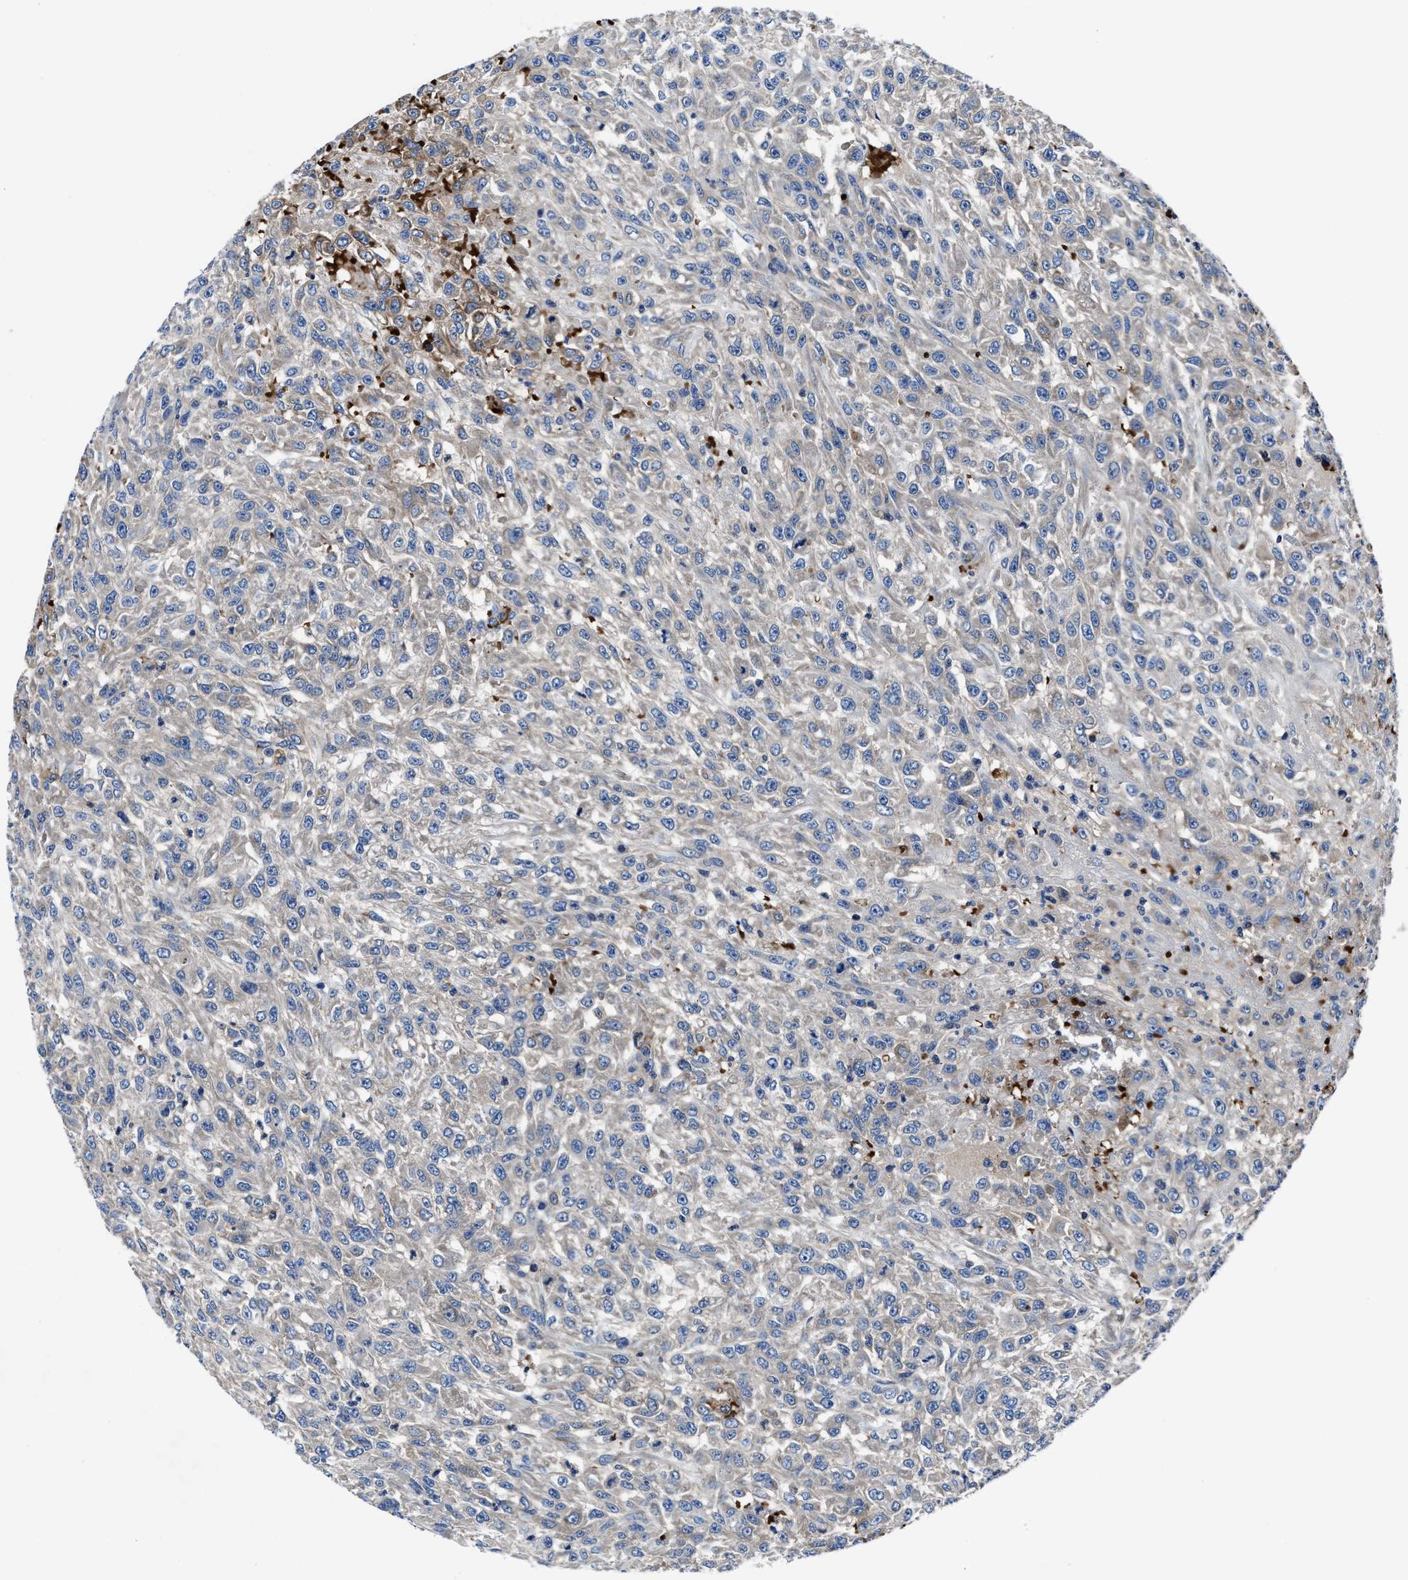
{"staining": {"intensity": "negative", "quantity": "none", "location": "none"}, "tissue": "urothelial cancer", "cell_type": "Tumor cells", "image_type": "cancer", "snomed": [{"axis": "morphology", "description": "Urothelial carcinoma, High grade"}, {"axis": "topography", "description": "Urinary bladder"}], "caption": "DAB (3,3'-diaminobenzidine) immunohistochemical staining of human urothelial carcinoma (high-grade) displays no significant positivity in tumor cells. (Stains: DAB immunohistochemistry with hematoxylin counter stain, Microscopy: brightfield microscopy at high magnification).", "gene": "PHLPP1", "patient": {"sex": "male", "age": 46}}